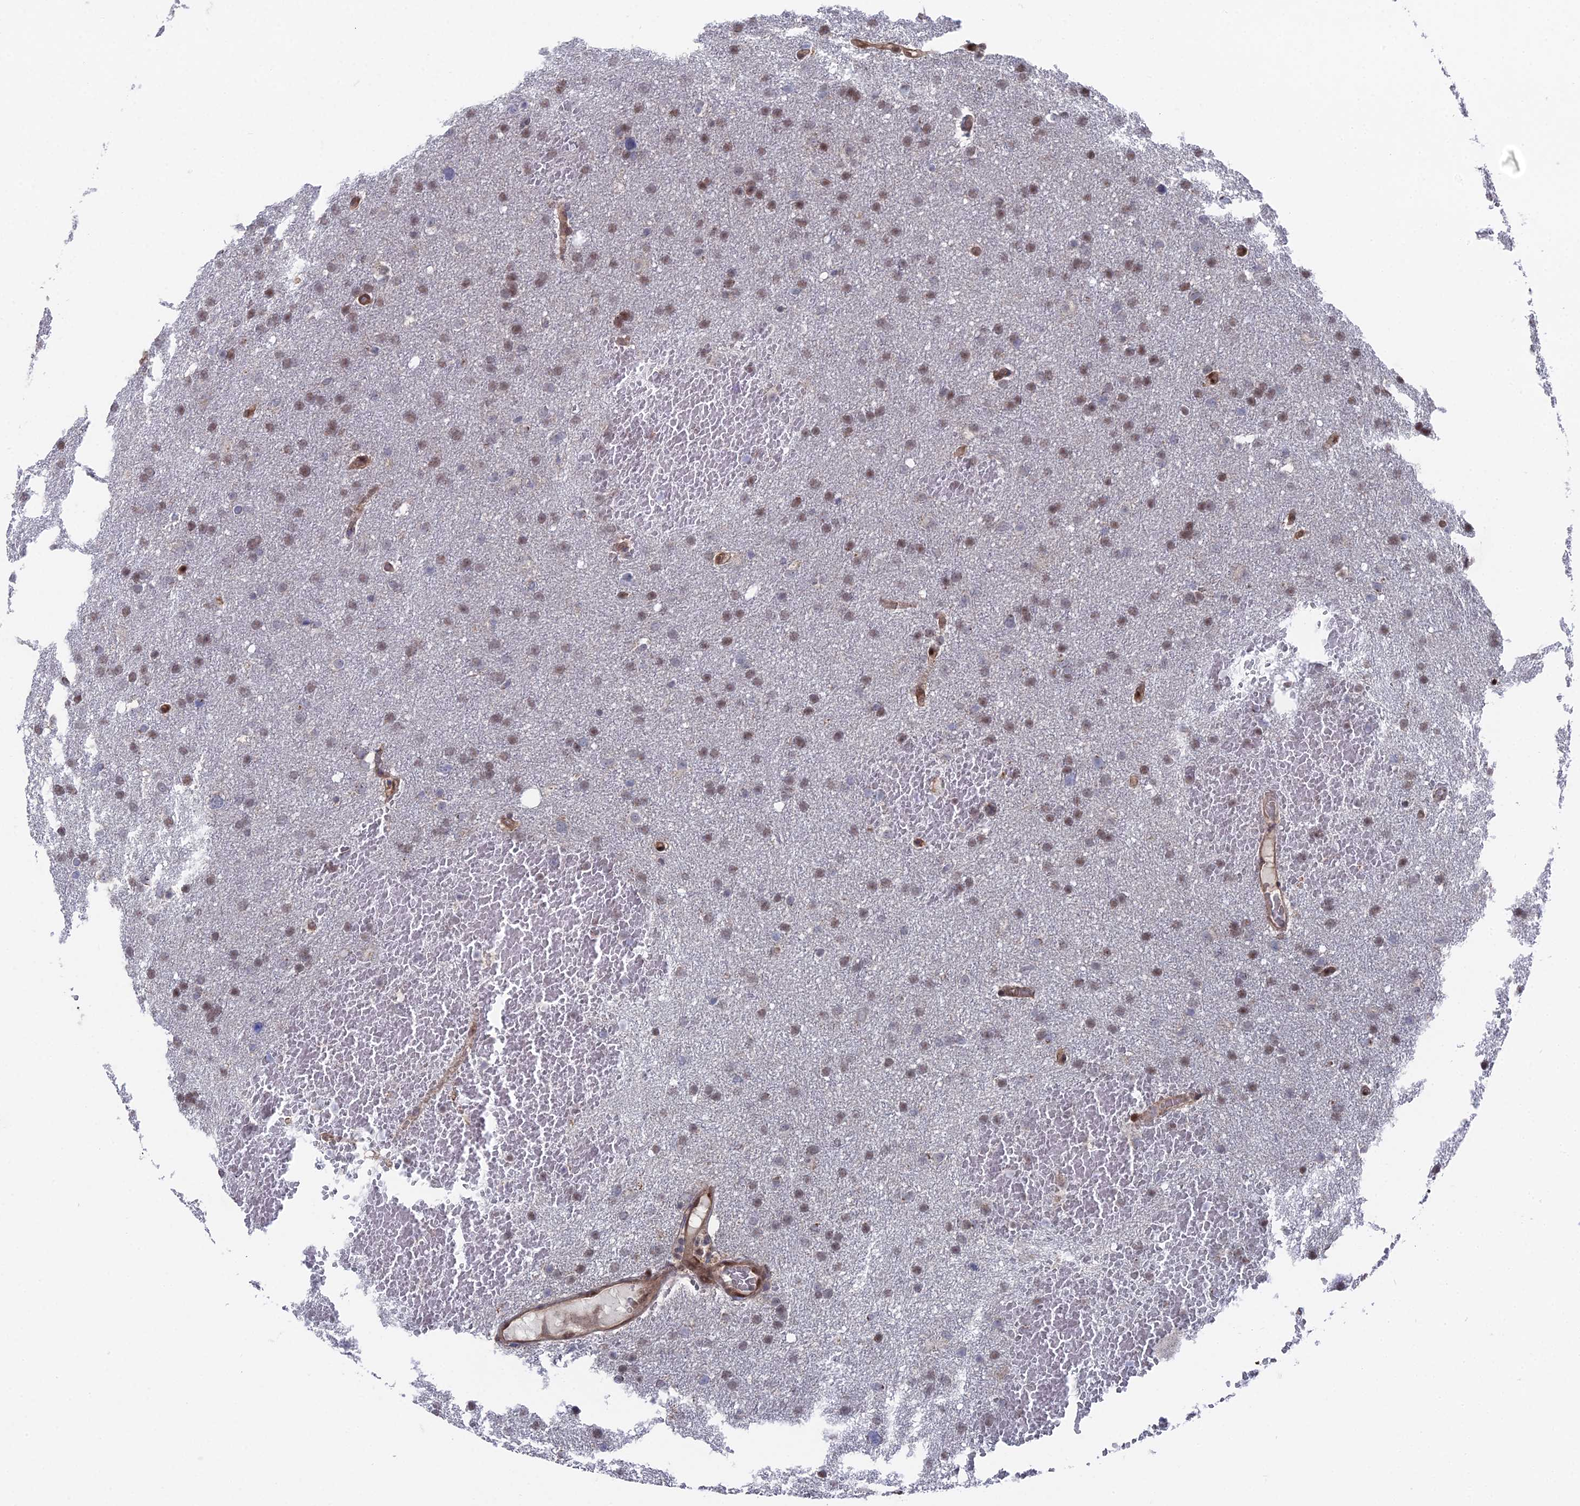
{"staining": {"intensity": "weak", "quantity": ">75%", "location": "nuclear"}, "tissue": "glioma", "cell_type": "Tumor cells", "image_type": "cancer", "snomed": [{"axis": "morphology", "description": "Glioma, malignant, High grade"}, {"axis": "topography", "description": "Cerebral cortex"}], "caption": "IHC (DAB (3,3'-diaminobenzidine)) staining of glioma demonstrates weak nuclear protein expression in approximately >75% of tumor cells. (Stains: DAB in brown, nuclei in blue, Microscopy: brightfield microscopy at high magnification).", "gene": "UNC5D", "patient": {"sex": "female", "age": 36}}